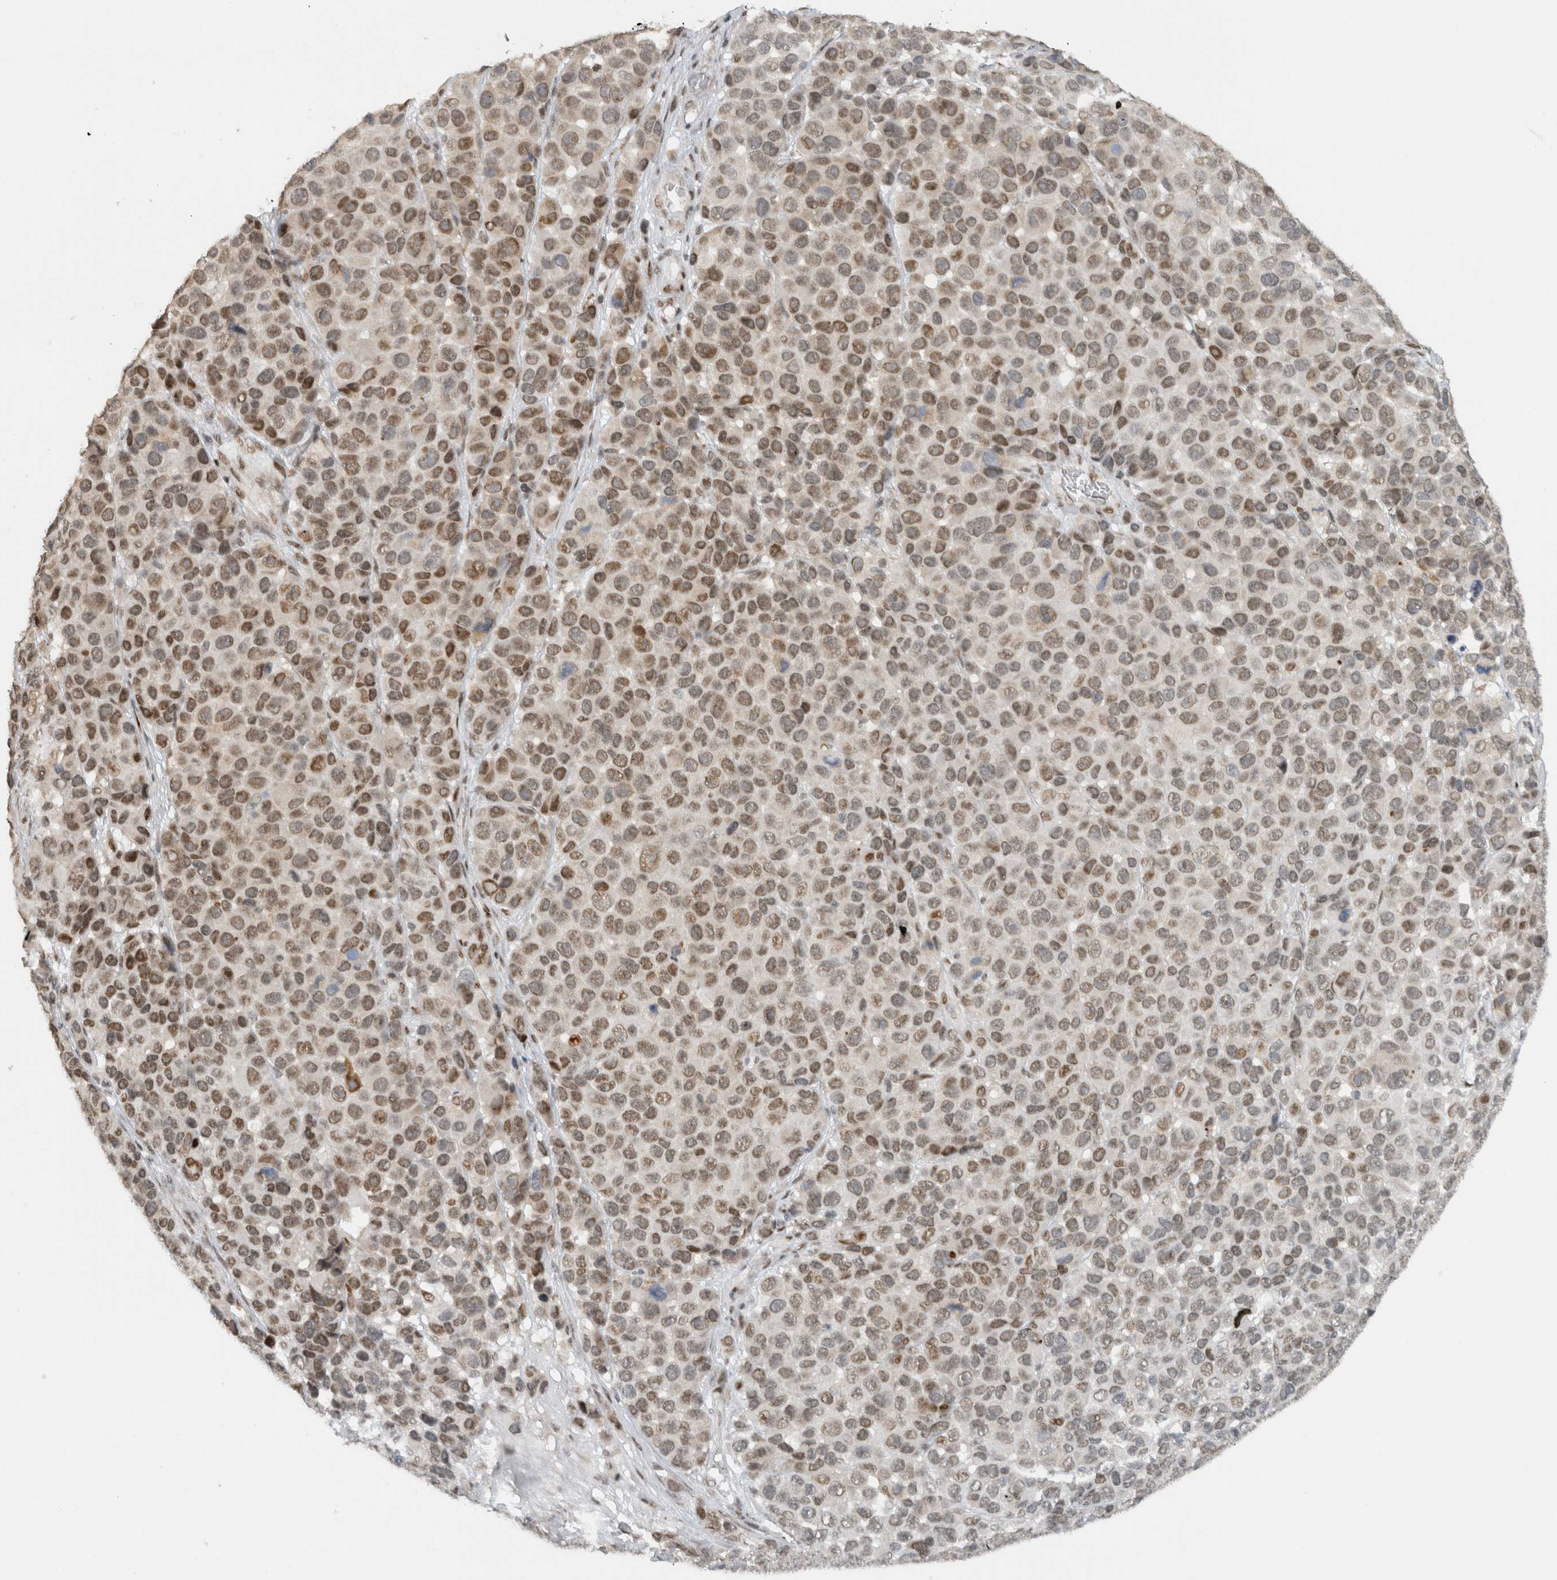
{"staining": {"intensity": "moderate", "quantity": ">75%", "location": "nuclear"}, "tissue": "melanoma", "cell_type": "Tumor cells", "image_type": "cancer", "snomed": [{"axis": "morphology", "description": "Malignant melanoma, NOS"}, {"axis": "topography", "description": "Skin"}], "caption": "A micrograph of human melanoma stained for a protein shows moderate nuclear brown staining in tumor cells.", "gene": "HNRNPR", "patient": {"sex": "male", "age": 53}}